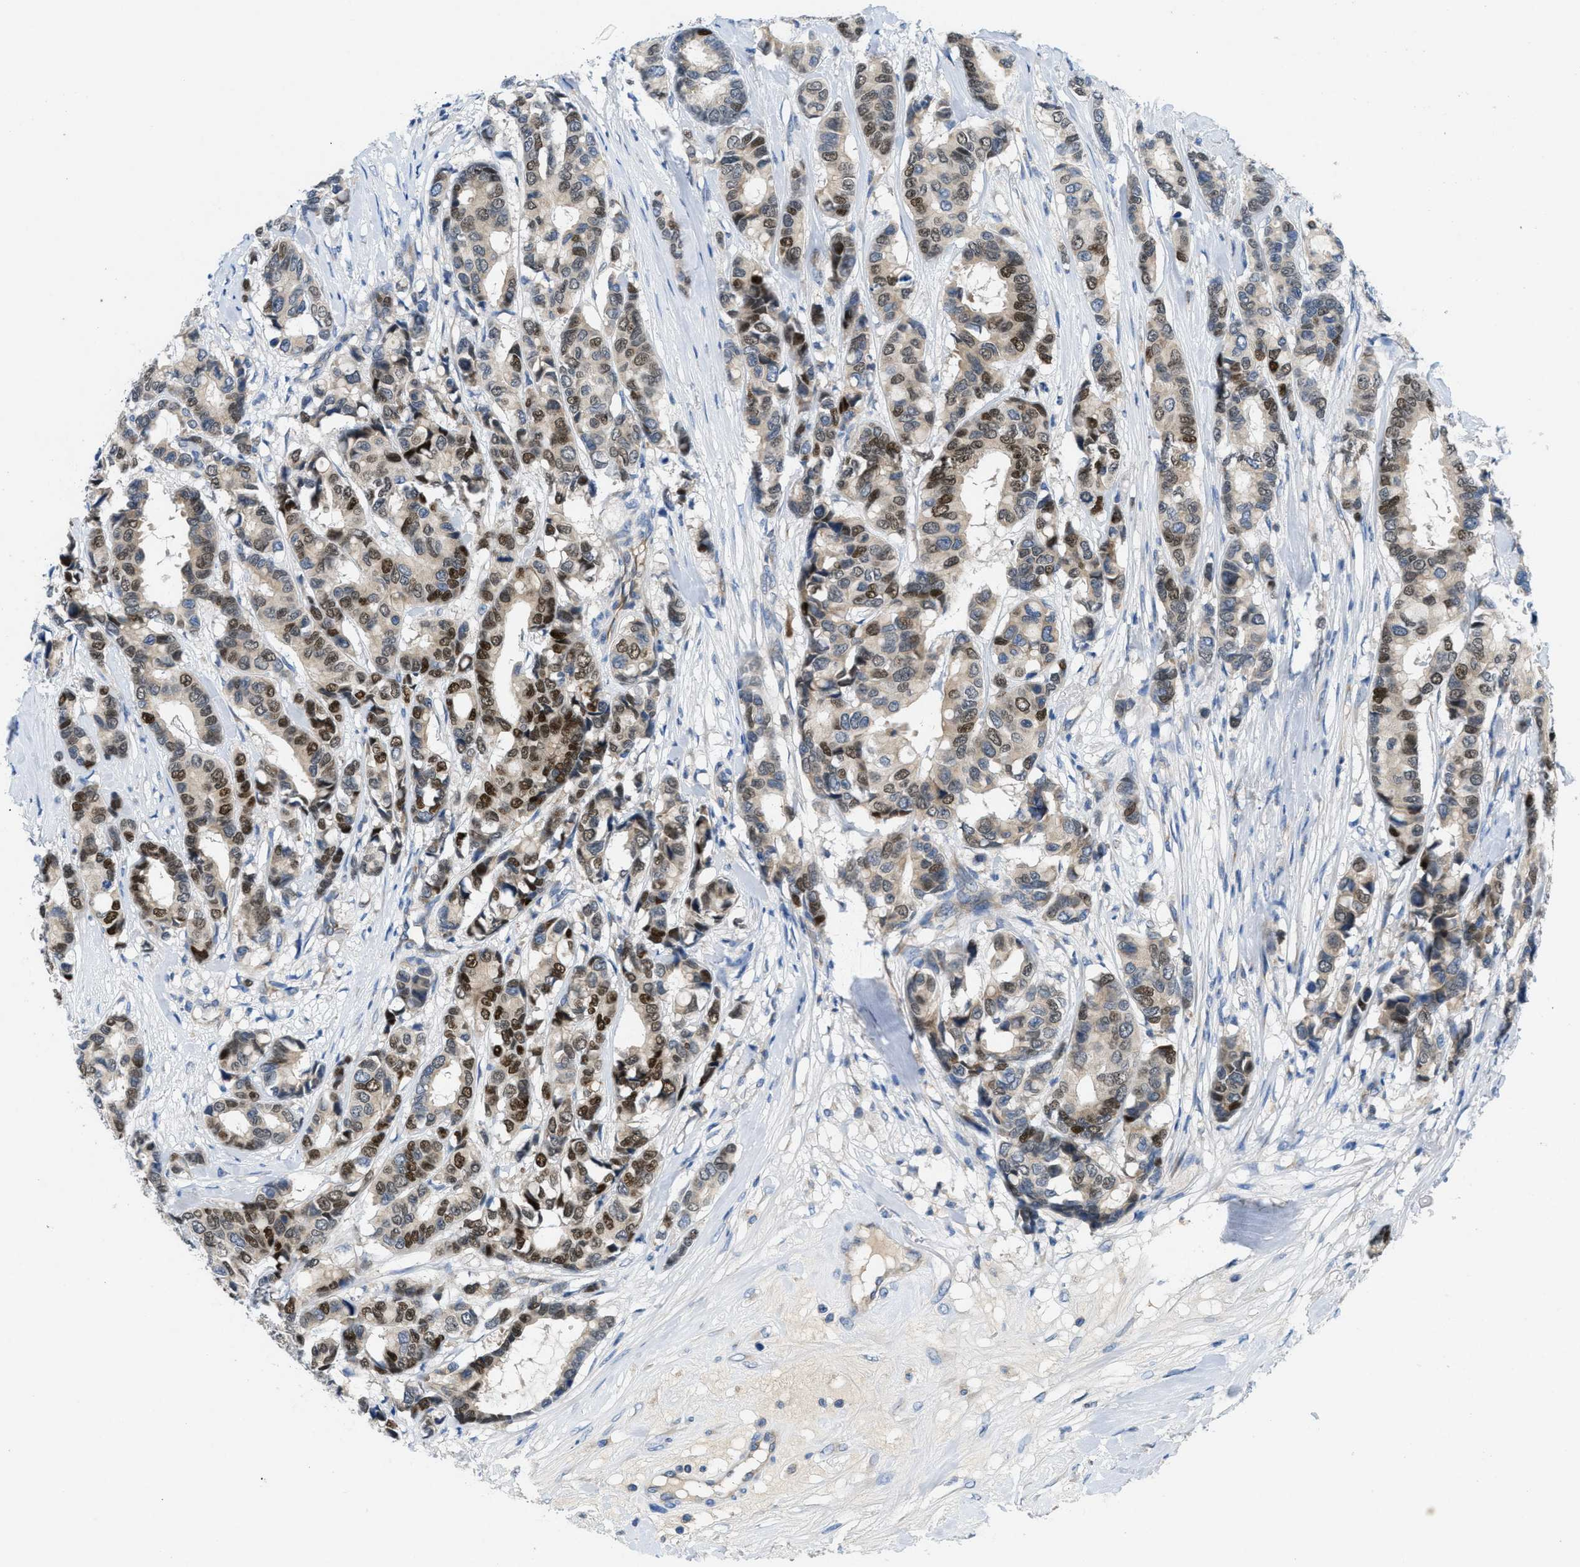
{"staining": {"intensity": "strong", "quantity": "25%-75%", "location": "cytoplasmic/membranous,nuclear"}, "tissue": "breast cancer", "cell_type": "Tumor cells", "image_type": "cancer", "snomed": [{"axis": "morphology", "description": "Duct carcinoma"}, {"axis": "topography", "description": "Breast"}], "caption": "Immunohistochemistry photomicrograph of neoplastic tissue: human breast cancer stained using immunohistochemistry (IHC) exhibits high levels of strong protein expression localized specifically in the cytoplasmic/membranous and nuclear of tumor cells, appearing as a cytoplasmic/membranous and nuclear brown color.", "gene": "PGR", "patient": {"sex": "female", "age": 87}}